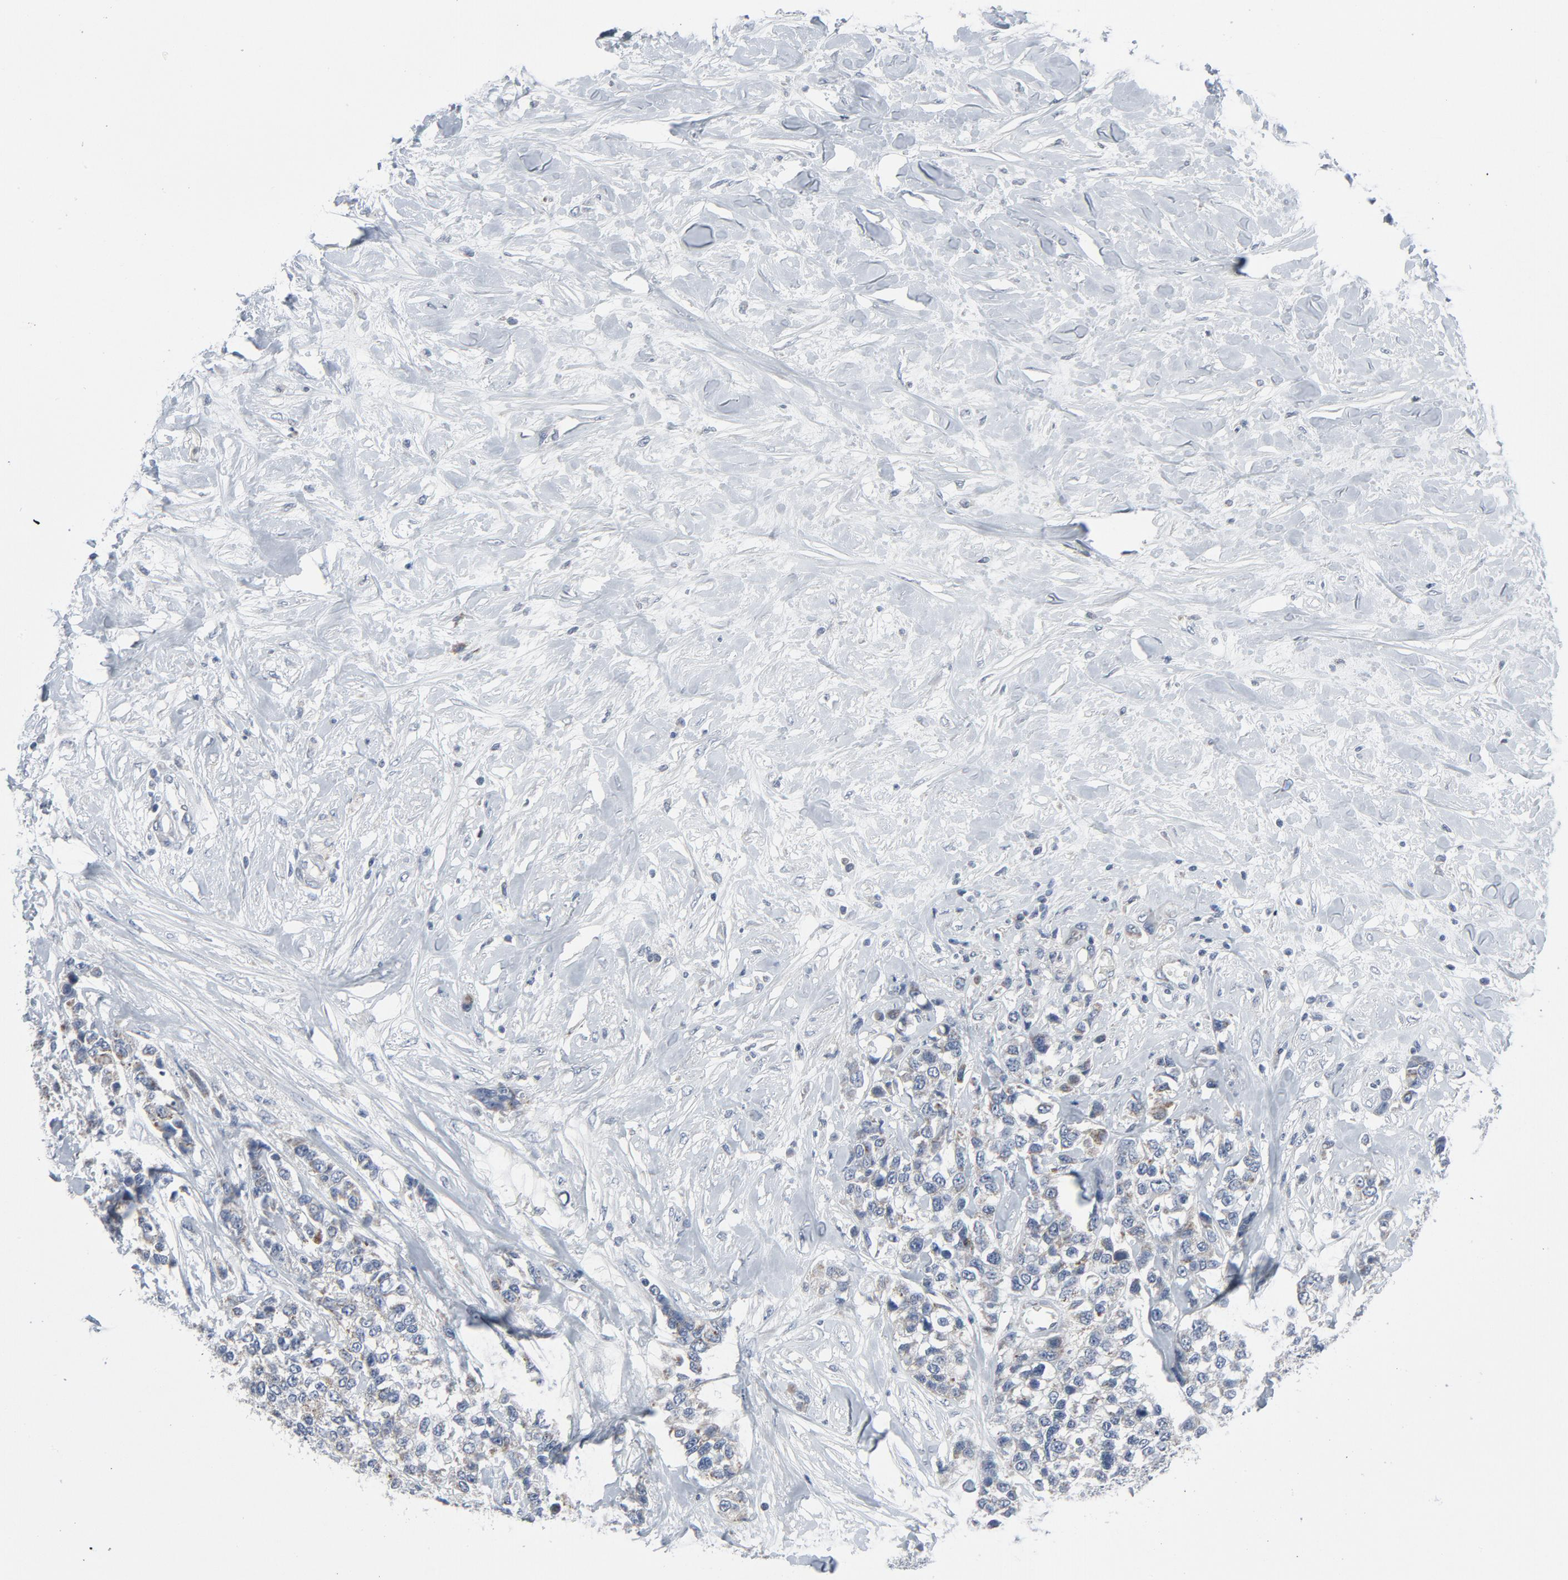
{"staining": {"intensity": "weak", "quantity": "<25%", "location": "cytoplasmic/membranous"}, "tissue": "breast cancer", "cell_type": "Tumor cells", "image_type": "cancer", "snomed": [{"axis": "morphology", "description": "Duct carcinoma"}, {"axis": "topography", "description": "Breast"}], "caption": "Histopathology image shows no significant protein expression in tumor cells of breast cancer.", "gene": "GPX2", "patient": {"sex": "female", "age": 51}}